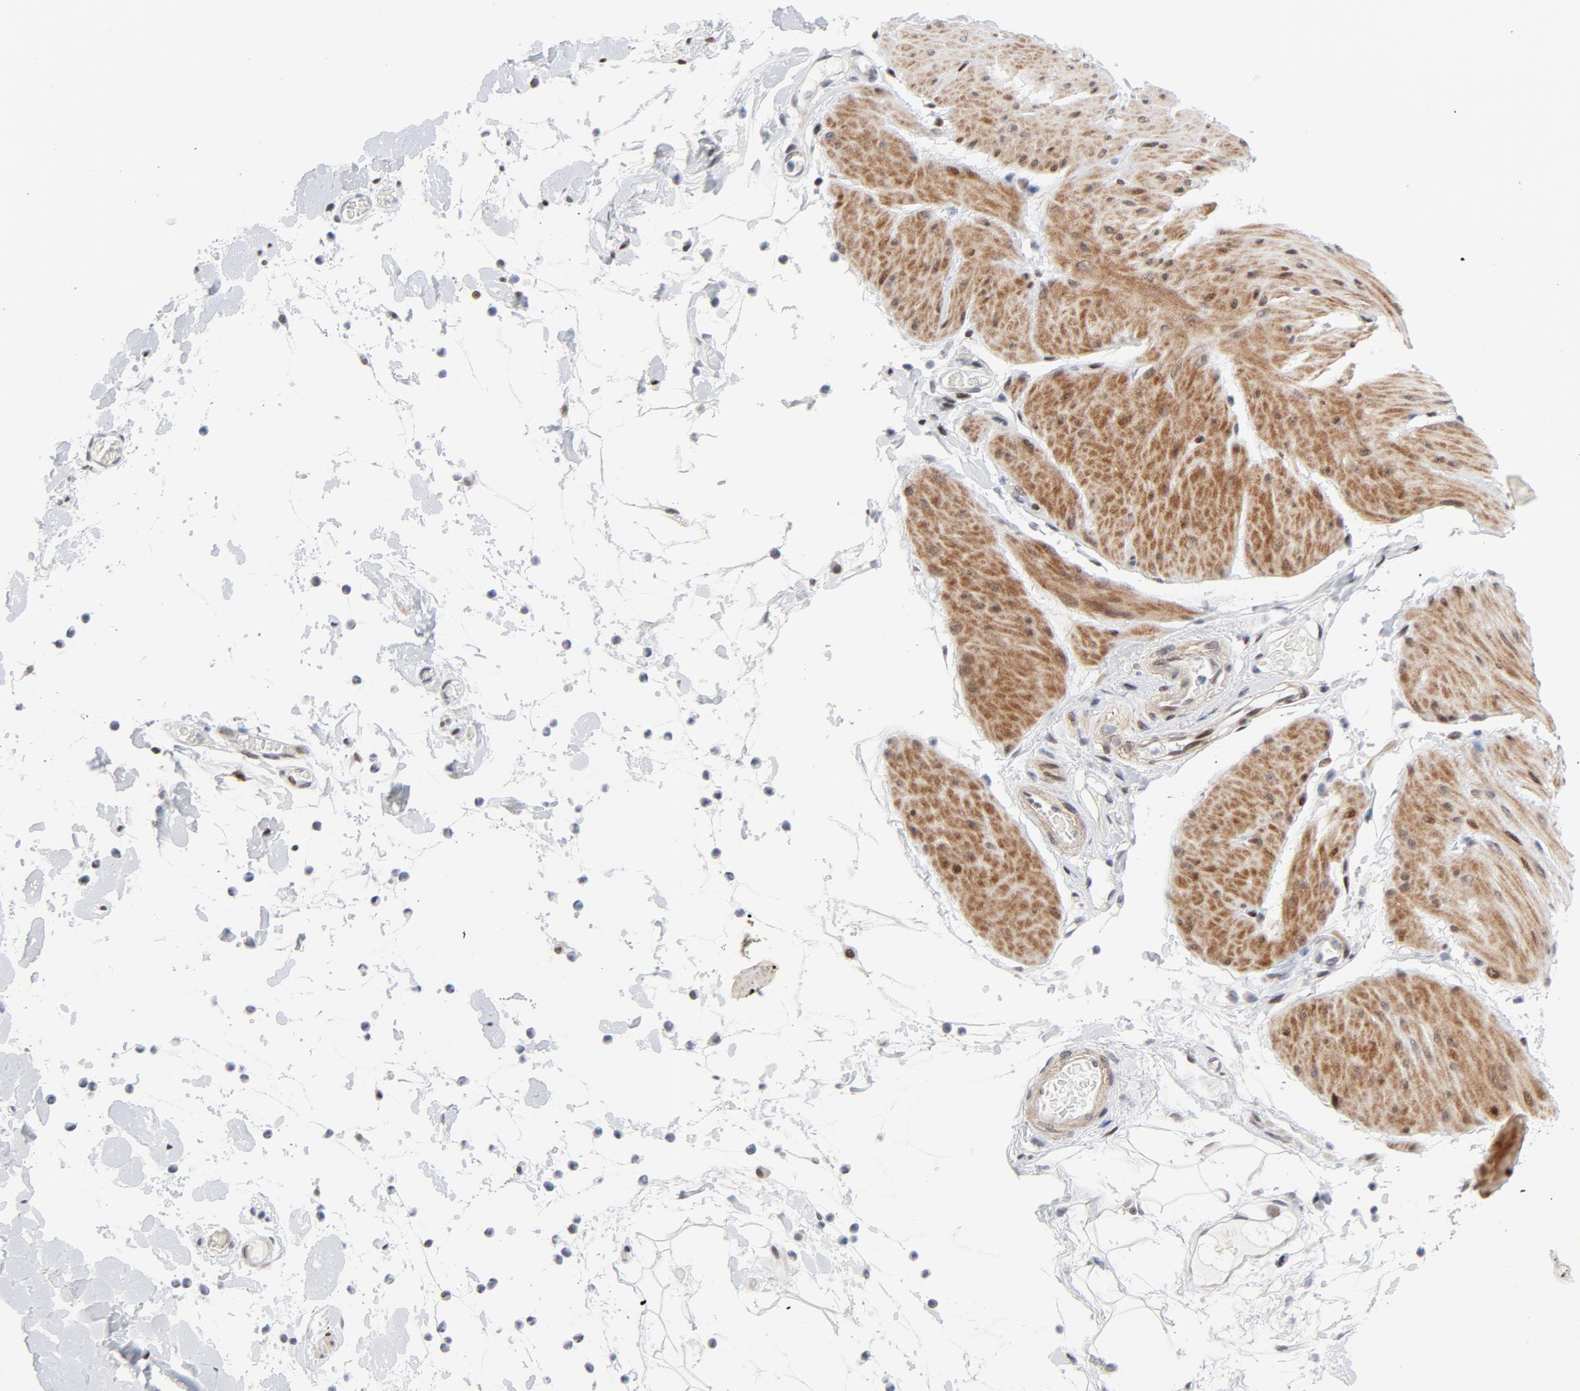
{"staining": {"intensity": "moderate", "quantity": "25%-75%", "location": "cytoplasmic/membranous,nuclear"}, "tissue": "smooth muscle", "cell_type": "Smooth muscle cells", "image_type": "normal", "snomed": [{"axis": "morphology", "description": "Normal tissue, NOS"}, {"axis": "topography", "description": "Smooth muscle"}, {"axis": "topography", "description": "Colon"}], "caption": "DAB immunohistochemical staining of normal human smooth muscle shows moderate cytoplasmic/membranous,nuclear protein expression in approximately 25%-75% of smooth muscle cells.", "gene": "NFIC", "patient": {"sex": "male", "age": 67}}